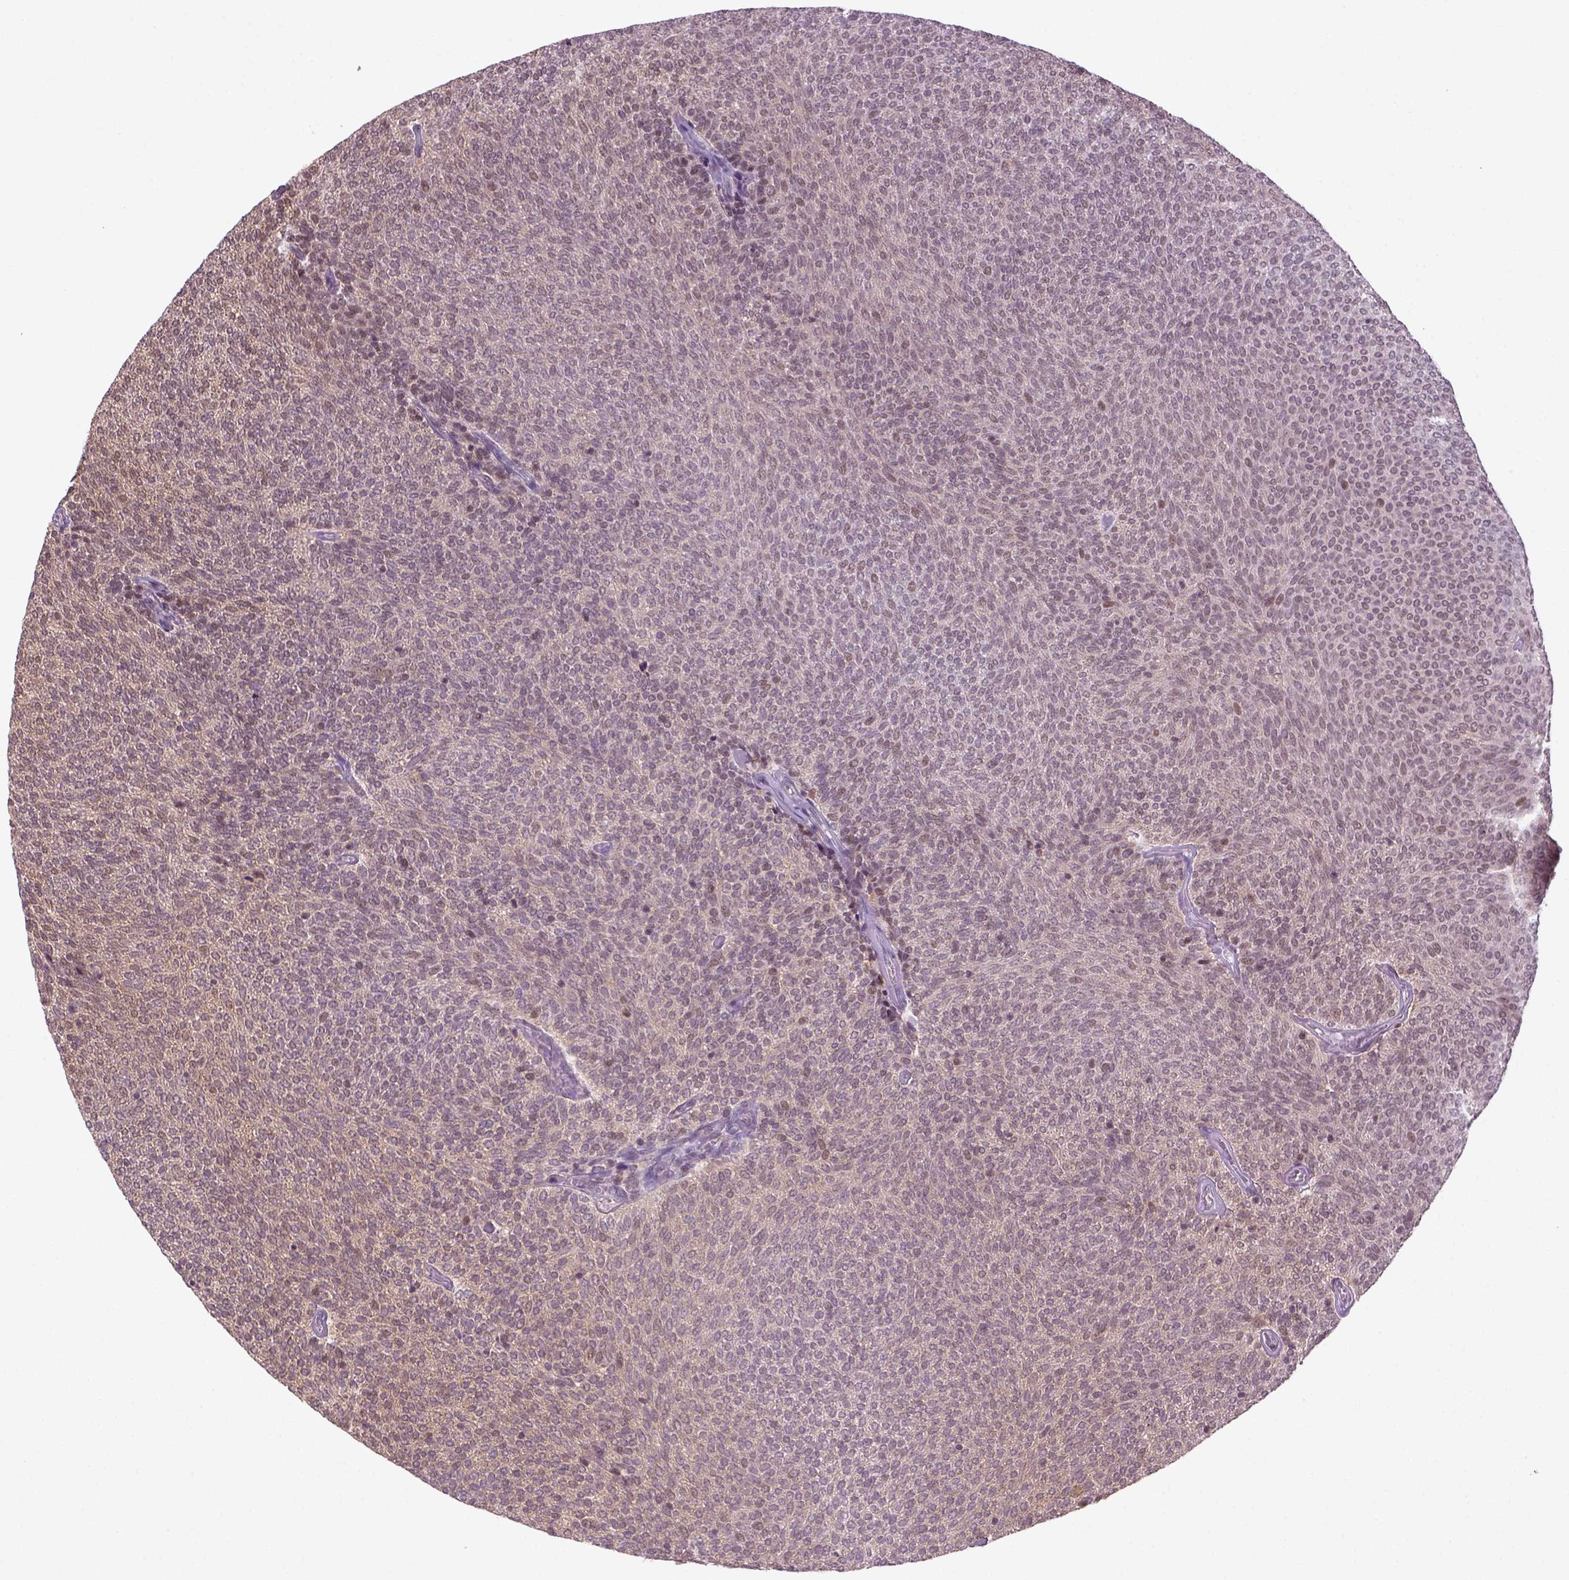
{"staining": {"intensity": "moderate", "quantity": "25%-75%", "location": "nuclear"}, "tissue": "urothelial cancer", "cell_type": "Tumor cells", "image_type": "cancer", "snomed": [{"axis": "morphology", "description": "Urothelial carcinoma, Low grade"}, {"axis": "topography", "description": "Urinary bladder"}], "caption": "Immunohistochemistry (IHC) of human urothelial cancer exhibits medium levels of moderate nuclear positivity in approximately 25%-75% of tumor cells. The staining was performed using DAB (3,3'-diaminobenzidine) to visualize the protein expression in brown, while the nuclei were stained in blue with hematoxylin (Magnification: 20x).", "gene": "GOT1", "patient": {"sex": "male", "age": 77}}